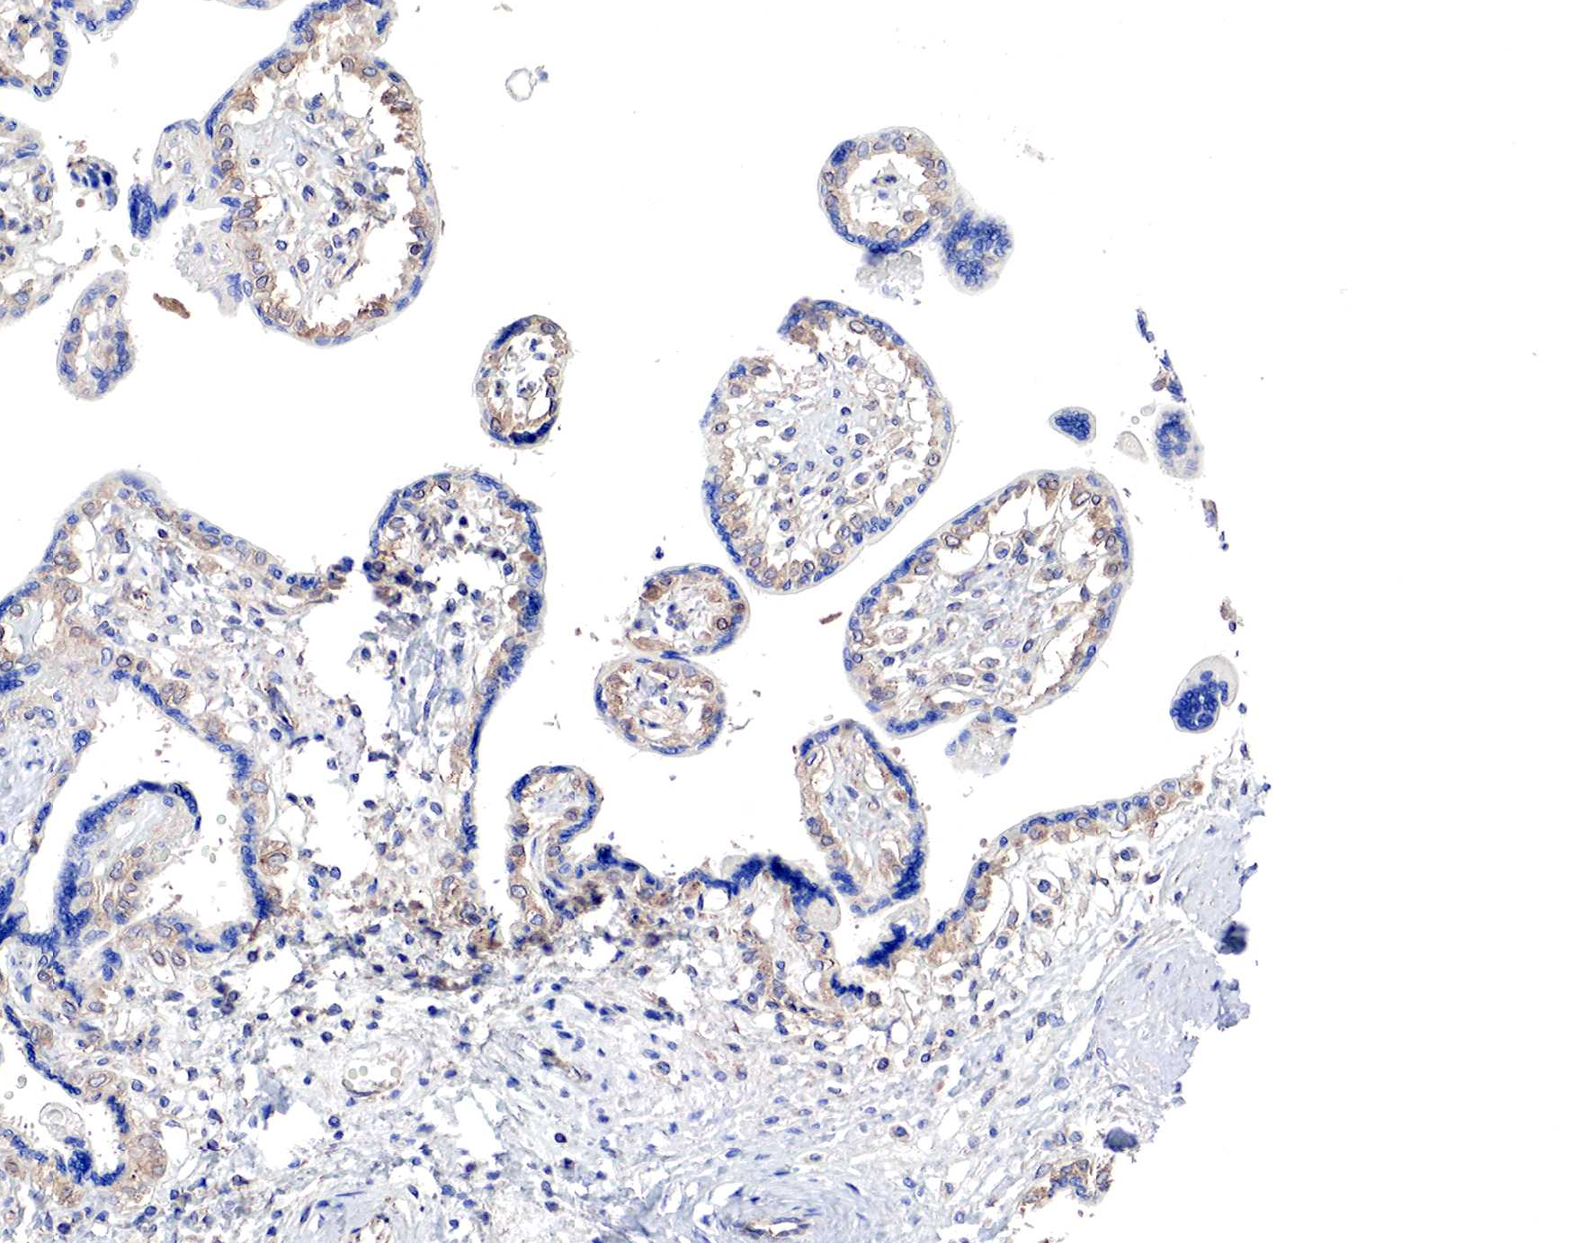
{"staining": {"intensity": "negative", "quantity": "none", "location": "none"}, "tissue": "placenta", "cell_type": "Decidual cells", "image_type": "normal", "snomed": [{"axis": "morphology", "description": "Normal tissue, NOS"}, {"axis": "topography", "description": "Placenta"}], "caption": "Immunohistochemistry (IHC) of benign human placenta shows no expression in decidual cells.", "gene": "MSN", "patient": {"sex": "female", "age": 31}}